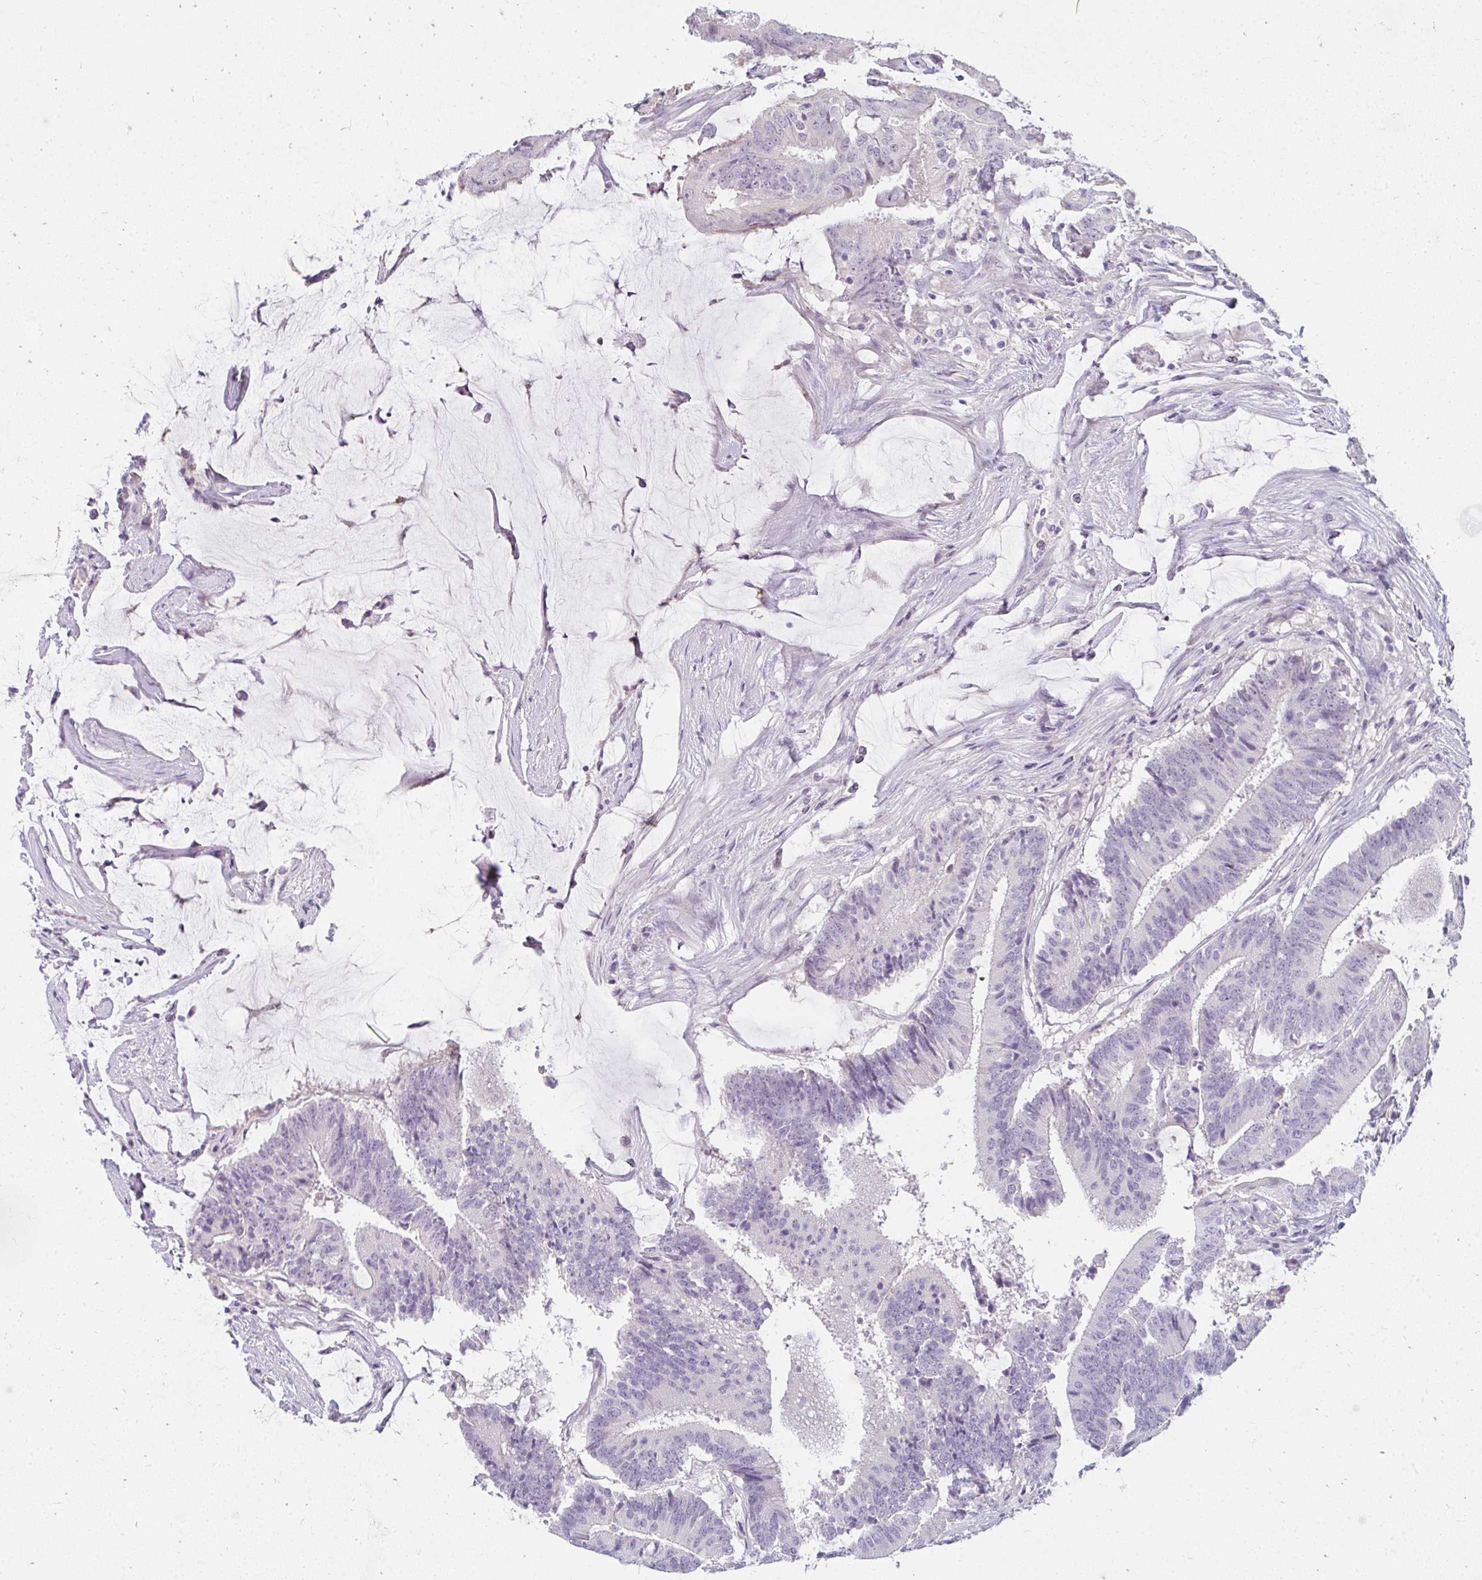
{"staining": {"intensity": "negative", "quantity": "none", "location": "none"}, "tissue": "colorectal cancer", "cell_type": "Tumor cells", "image_type": "cancer", "snomed": [{"axis": "morphology", "description": "Adenocarcinoma, NOS"}, {"axis": "topography", "description": "Colon"}], "caption": "The histopathology image demonstrates no significant staining in tumor cells of colorectal cancer (adenocarcinoma).", "gene": "PPP1R3G", "patient": {"sex": "female", "age": 43}}